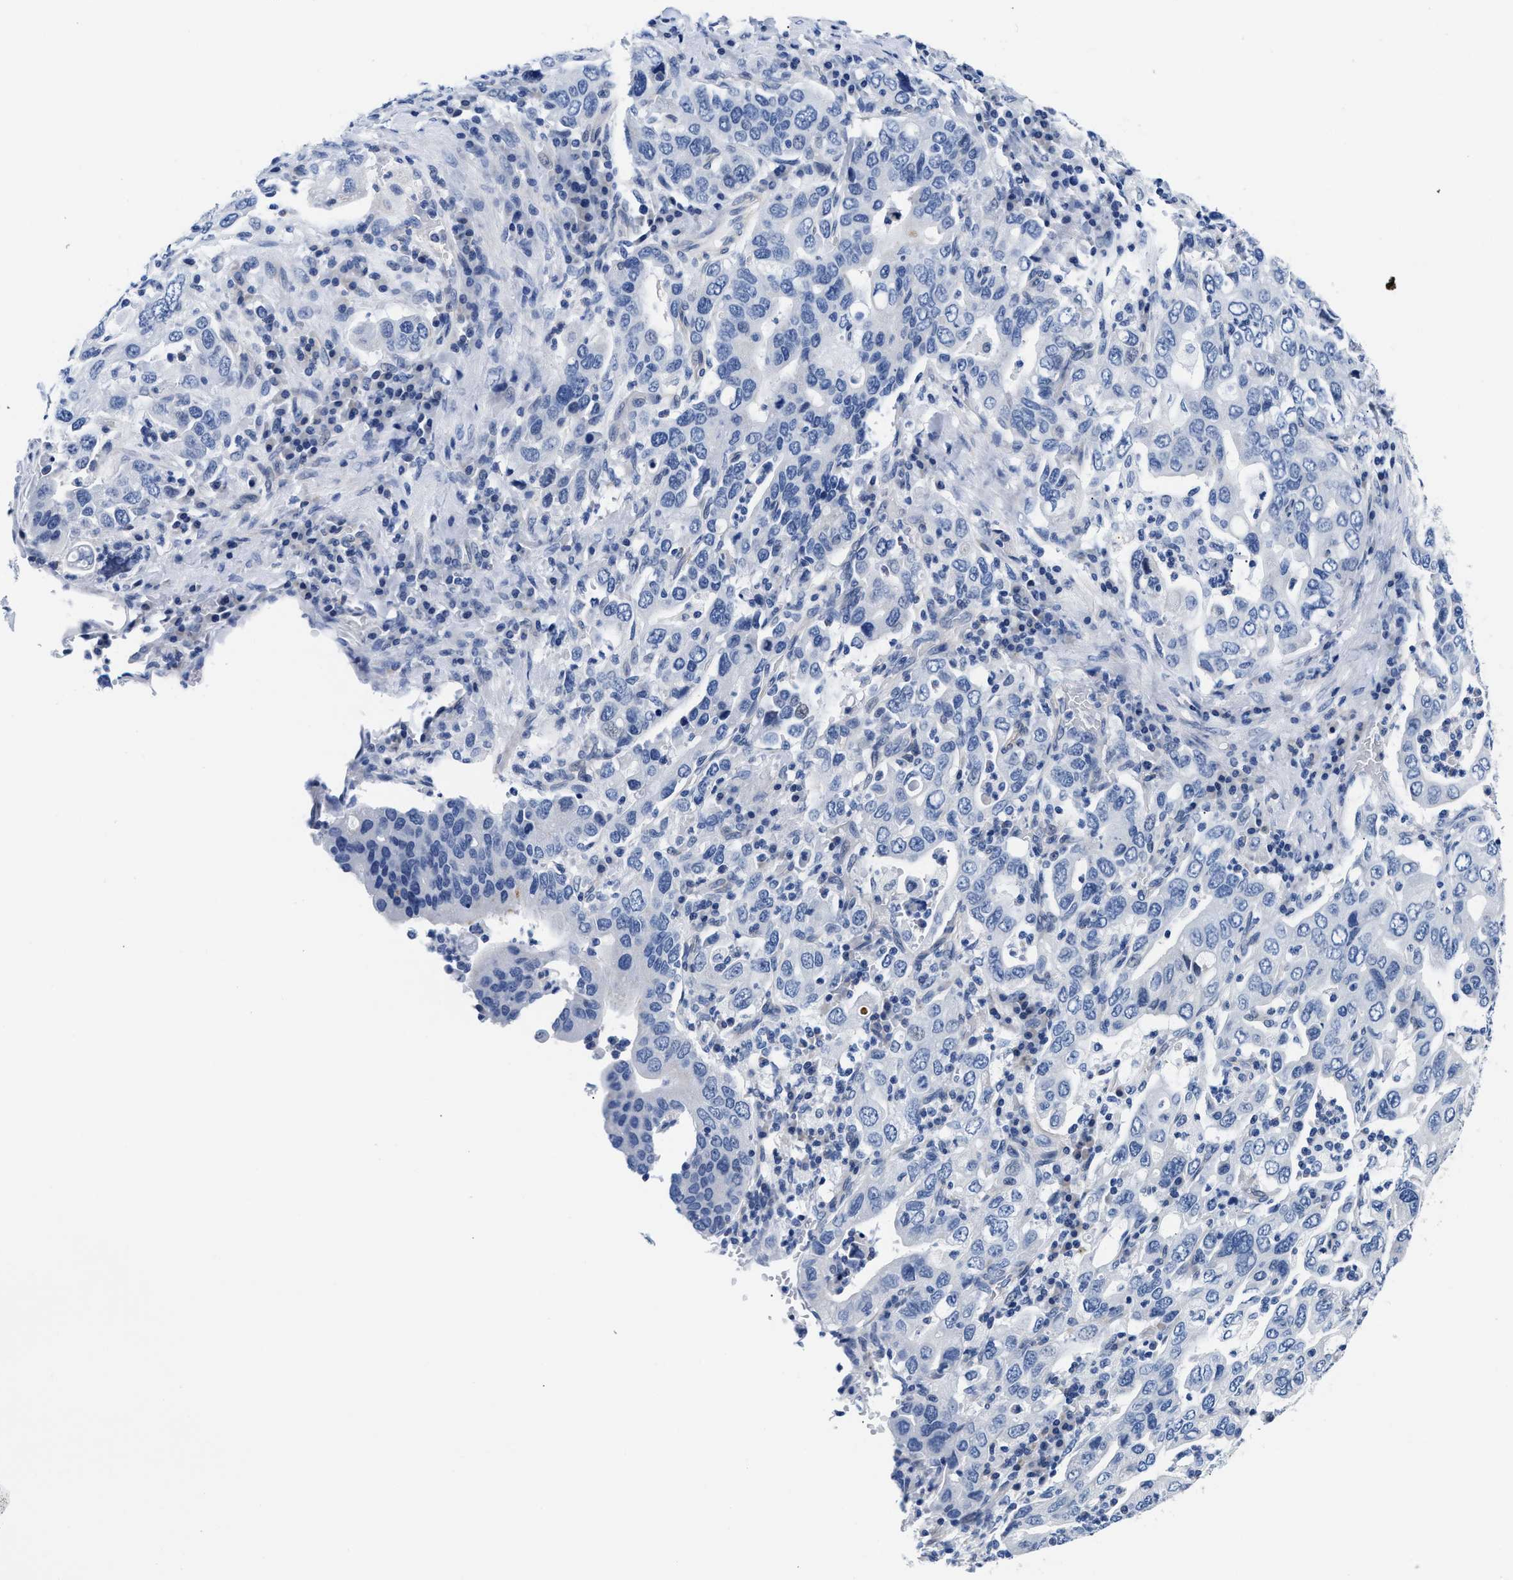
{"staining": {"intensity": "negative", "quantity": "none", "location": "none"}, "tissue": "stomach cancer", "cell_type": "Tumor cells", "image_type": "cancer", "snomed": [{"axis": "morphology", "description": "Adenocarcinoma, NOS"}, {"axis": "topography", "description": "Stomach, upper"}], "caption": "High power microscopy micrograph of an IHC image of stomach adenocarcinoma, revealing no significant positivity in tumor cells.", "gene": "TRIM29", "patient": {"sex": "male", "age": 62}}